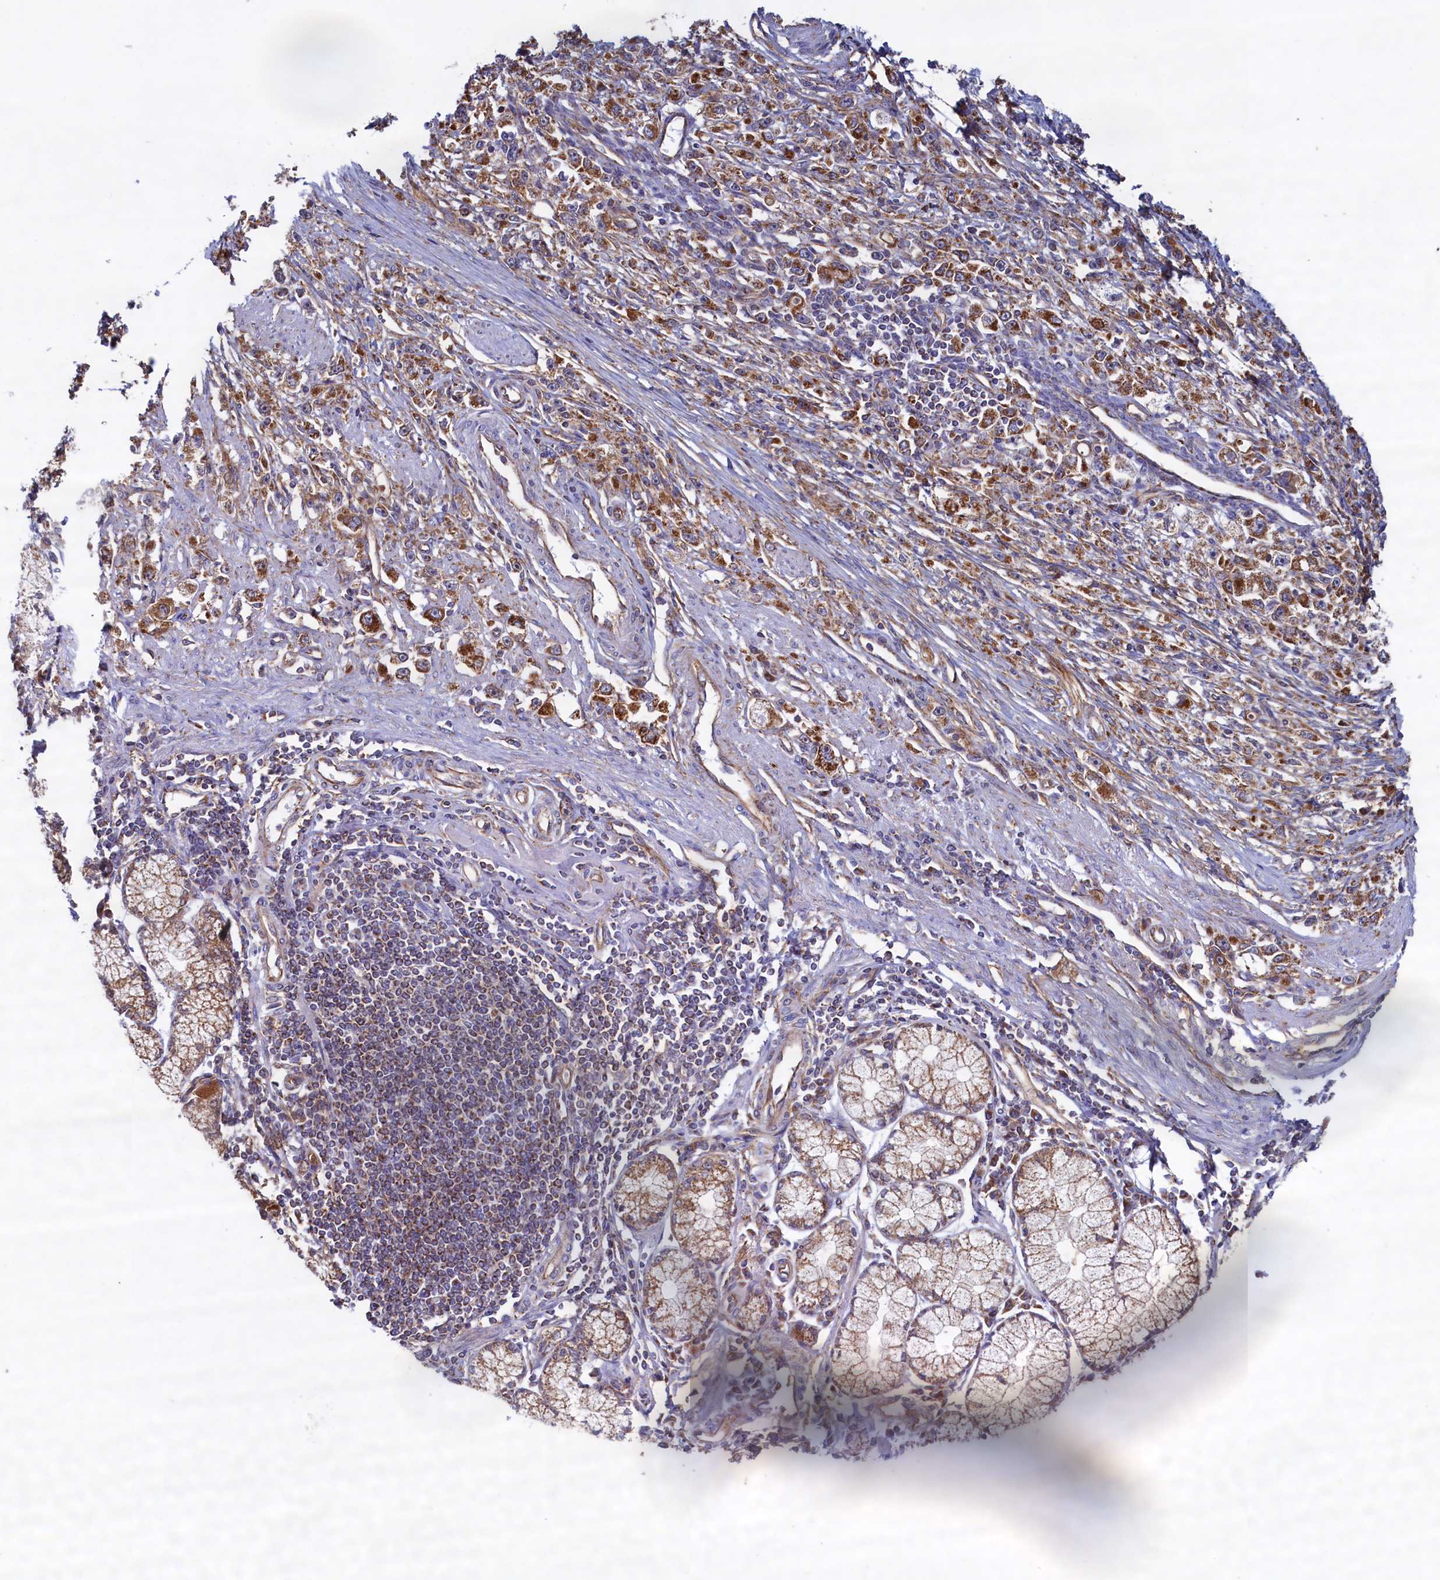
{"staining": {"intensity": "moderate", "quantity": ">75%", "location": "cytoplasmic/membranous"}, "tissue": "stomach cancer", "cell_type": "Tumor cells", "image_type": "cancer", "snomed": [{"axis": "morphology", "description": "Adenocarcinoma, NOS"}, {"axis": "topography", "description": "Stomach"}], "caption": "A medium amount of moderate cytoplasmic/membranous expression is appreciated in approximately >75% of tumor cells in adenocarcinoma (stomach) tissue.", "gene": "UBE3B", "patient": {"sex": "female", "age": 59}}